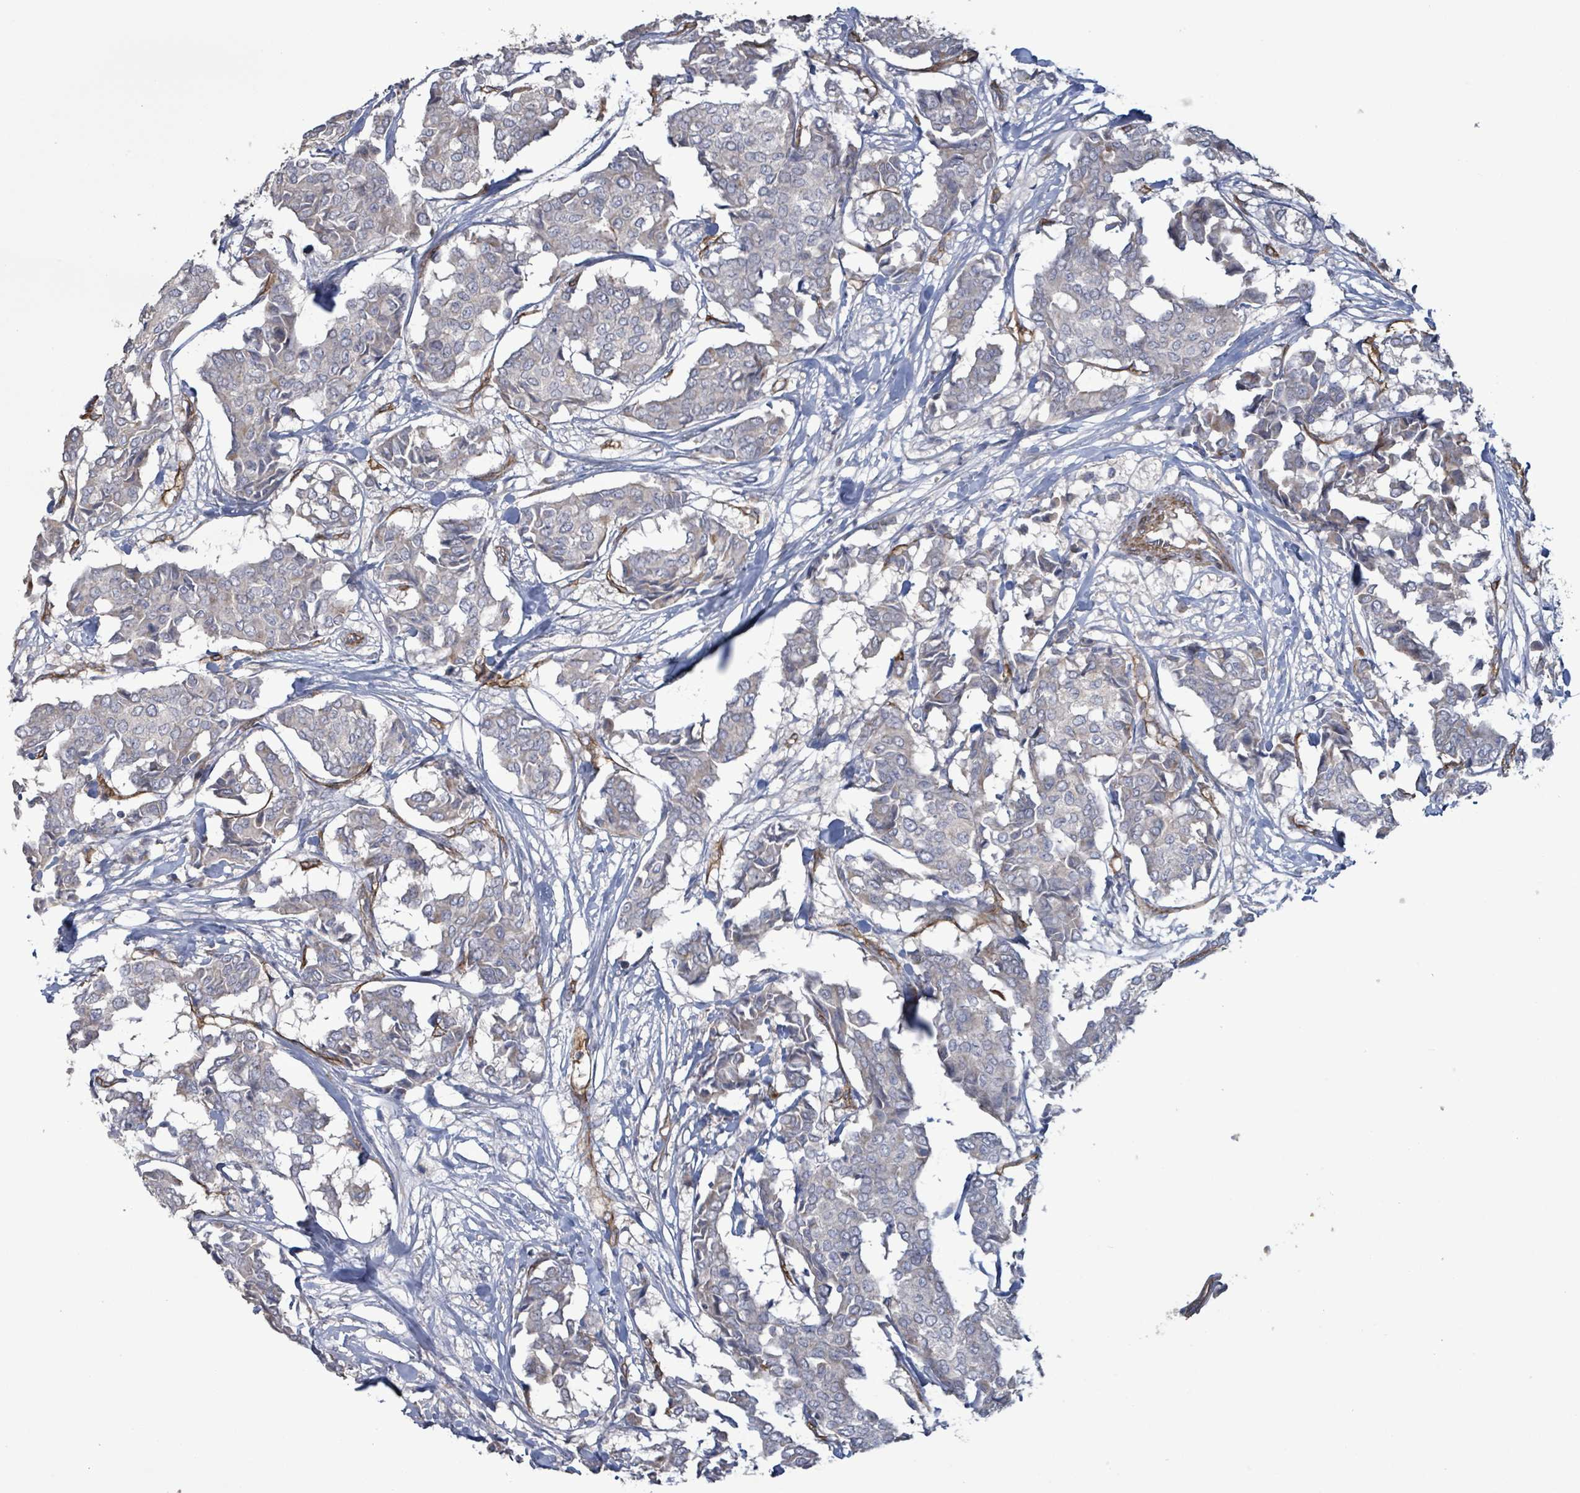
{"staining": {"intensity": "negative", "quantity": "none", "location": "none"}, "tissue": "breast cancer", "cell_type": "Tumor cells", "image_type": "cancer", "snomed": [{"axis": "morphology", "description": "Duct carcinoma"}, {"axis": "topography", "description": "Breast"}], "caption": "This image is of breast invasive ductal carcinoma stained with immunohistochemistry (IHC) to label a protein in brown with the nuclei are counter-stained blue. There is no expression in tumor cells.", "gene": "KANK3", "patient": {"sex": "female", "age": 75}}